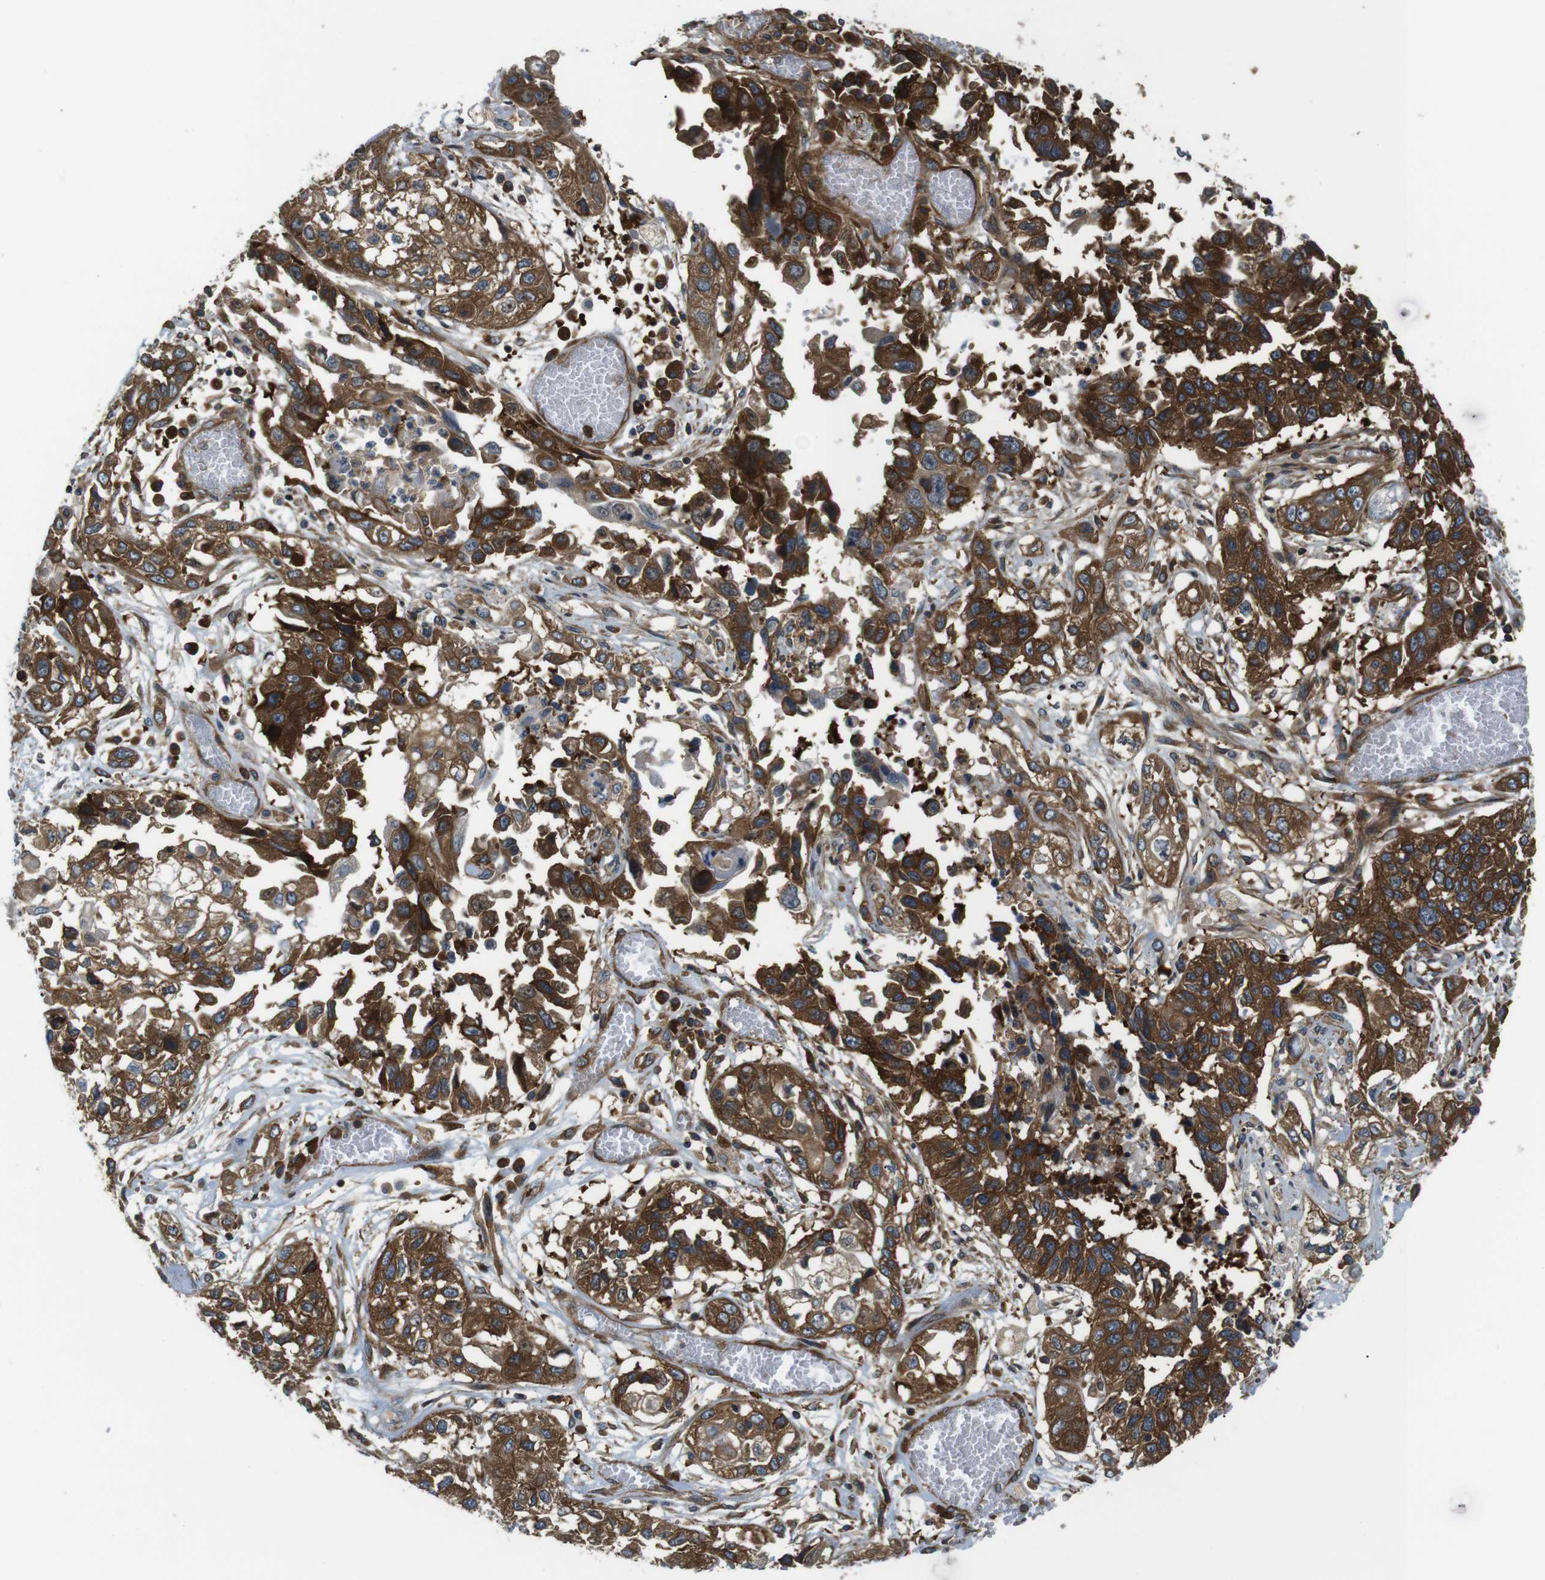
{"staining": {"intensity": "strong", "quantity": ">75%", "location": "cytoplasmic/membranous"}, "tissue": "lung cancer", "cell_type": "Tumor cells", "image_type": "cancer", "snomed": [{"axis": "morphology", "description": "Squamous cell carcinoma, NOS"}, {"axis": "topography", "description": "Lung"}], "caption": "This is an image of immunohistochemistry (IHC) staining of squamous cell carcinoma (lung), which shows strong staining in the cytoplasmic/membranous of tumor cells.", "gene": "TSC1", "patient": {"sex": "male", "age": 71}}